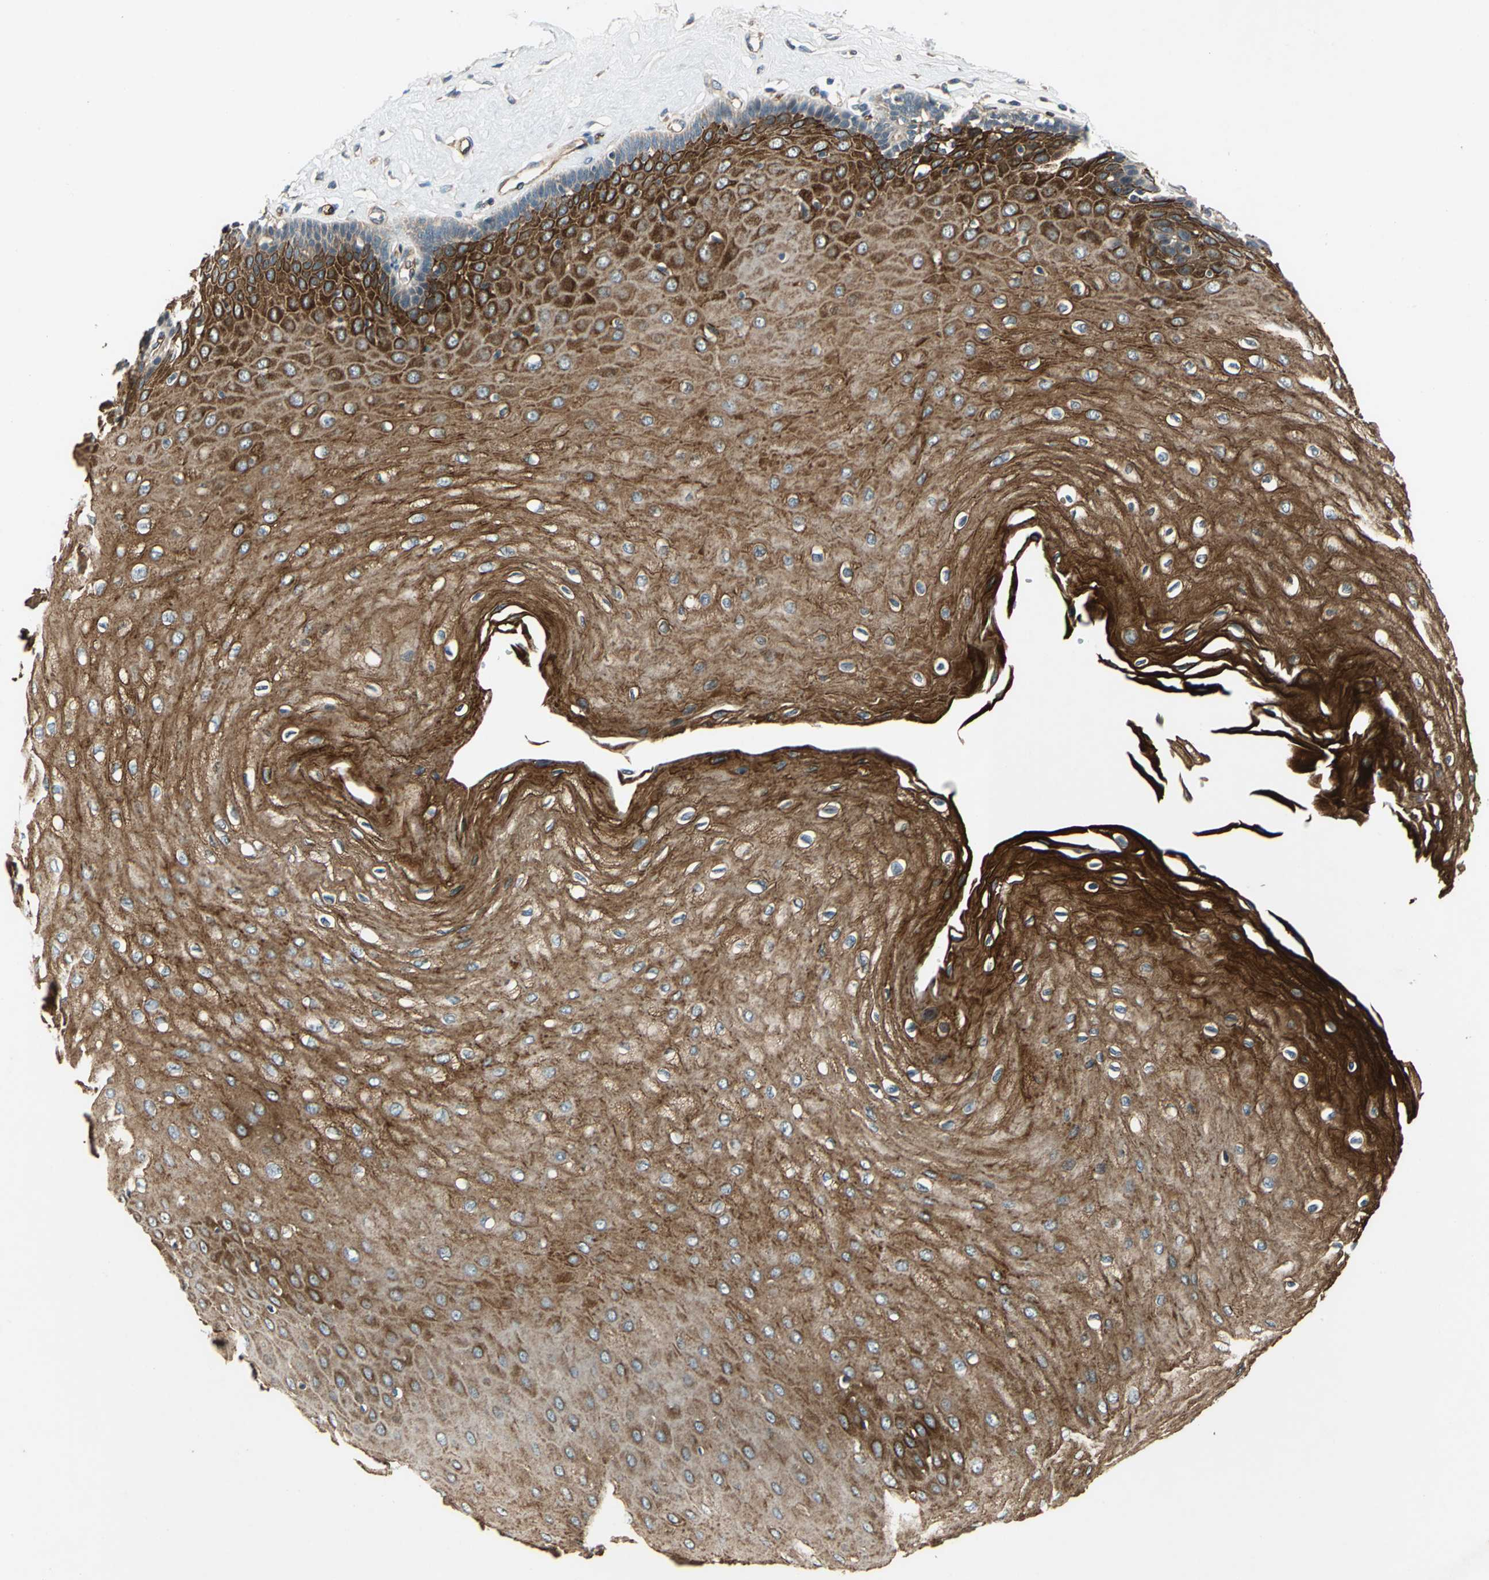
{"staining": {"intensity": "strong", "quantity": ">75%", "location": "cytoplasmic/membranous"}, "tissue": "esophagus", "cell_type": "Squamous epithelial cells", "image_type": "normal", "snomed": [{"axis": "morphology", "description": "Normal tissue, NOS"}, {"axis": "morphology", "description": "Squamous cell carcinoma, NOS"}, {"axis": "topography", "description": "Esophagus"}], "caption": "A micrograph showing strong cytoplasmic/membranous staining in approximately >75% of squamous epithelial cells in benign esophagus, as visualized by brown immunohistochemical staining.", "gene": "EMCN", "patient": {"sex": "male", "age": 65}}